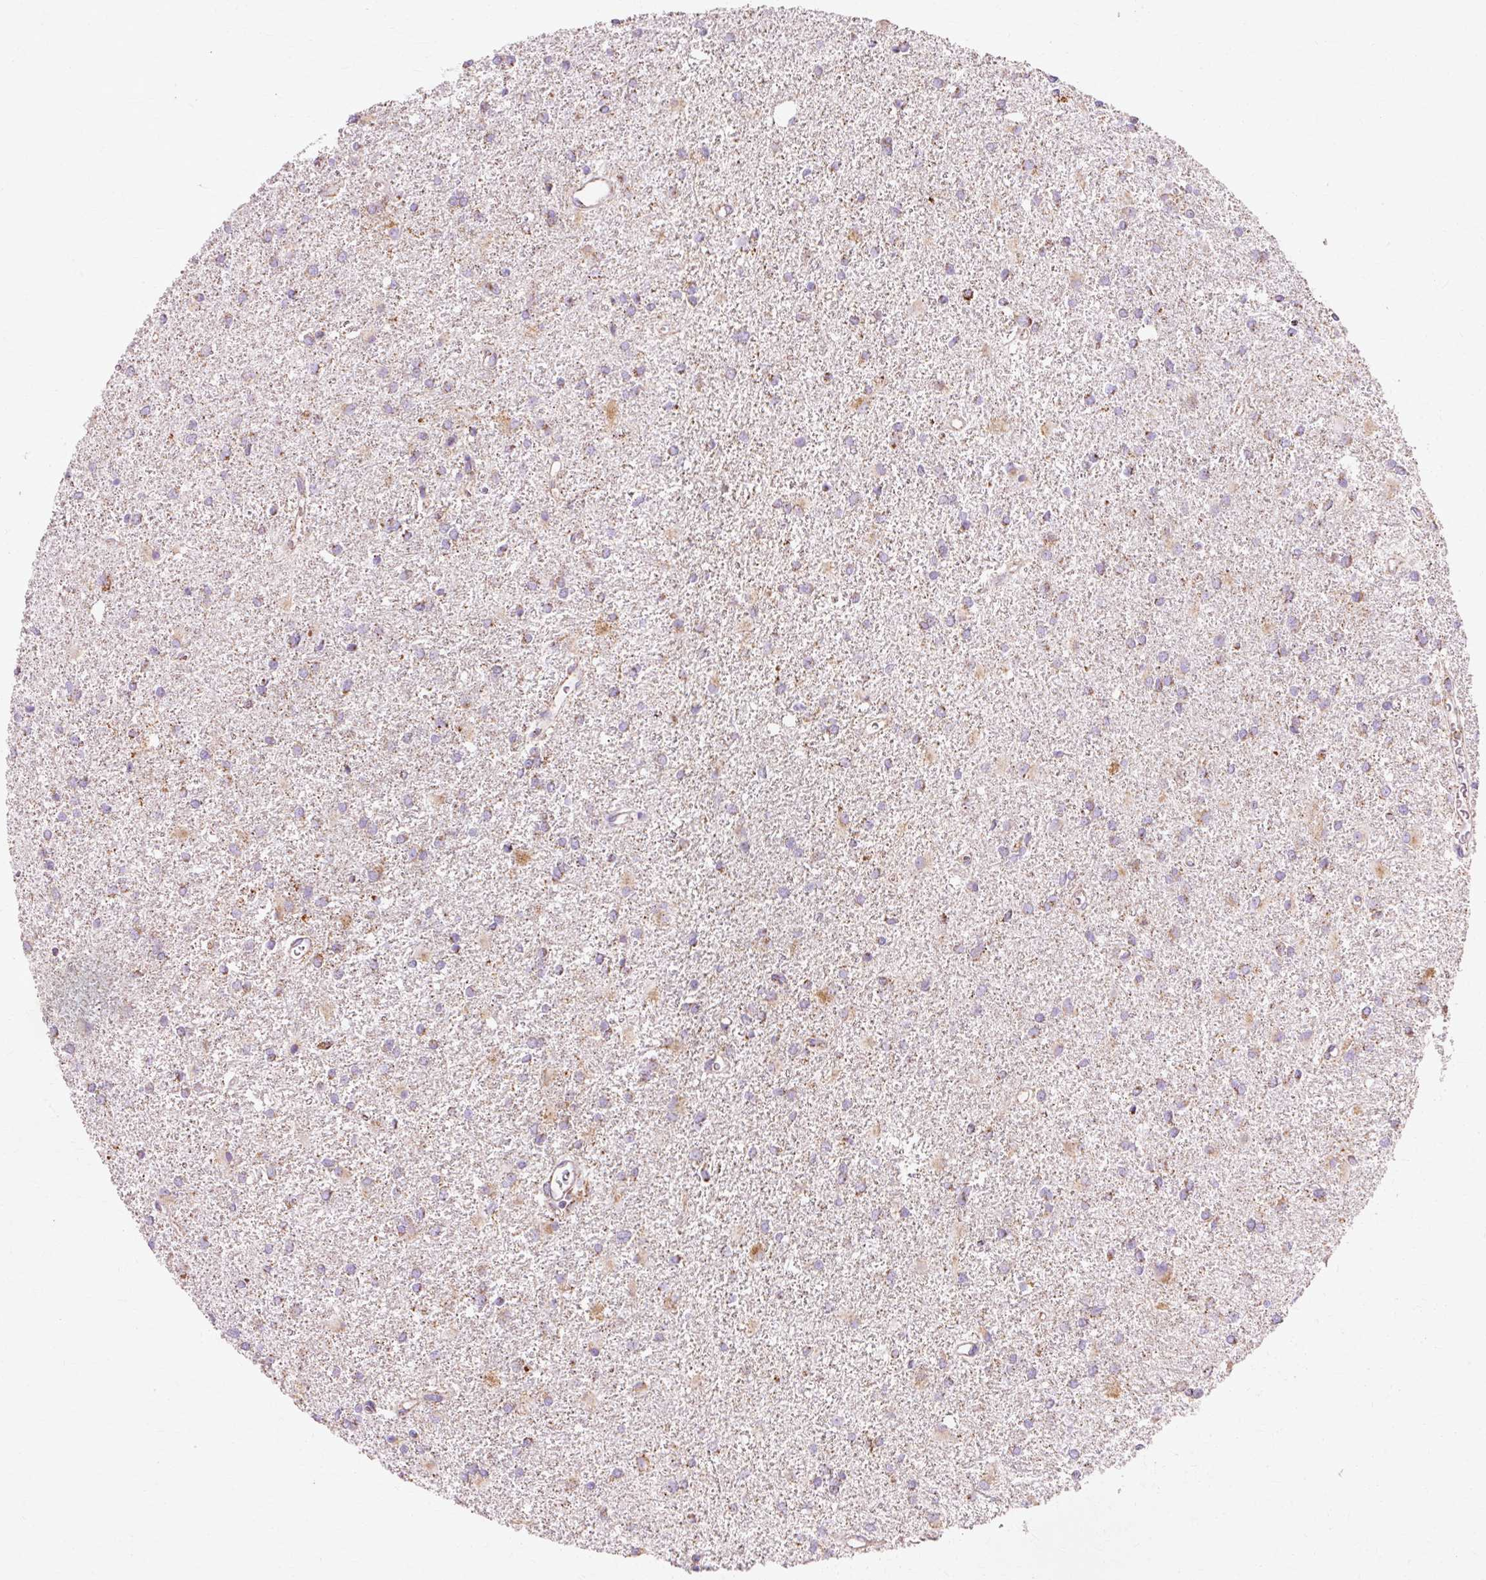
{"staining": {"intensity": "moderate", "quantity": "<25%", "location": "cytoplasmic/membranous"}, "tissue": "glioma", "cell_type": "Tumor cells", "image_type": "cancer", "snomed": [{"axis": "morphology", "description": "Glioma, malignant, High grade"}, {"axis": "topography", "description": "Brain"}], "caption": "Protein staining of malignant glioma (high-grade) tissue shows moderate cytoplasmic/membranous staining in about <25% of tumor cells.", "gene": "ATP5PO", "patient": {"sex": "female", "age": 50}}